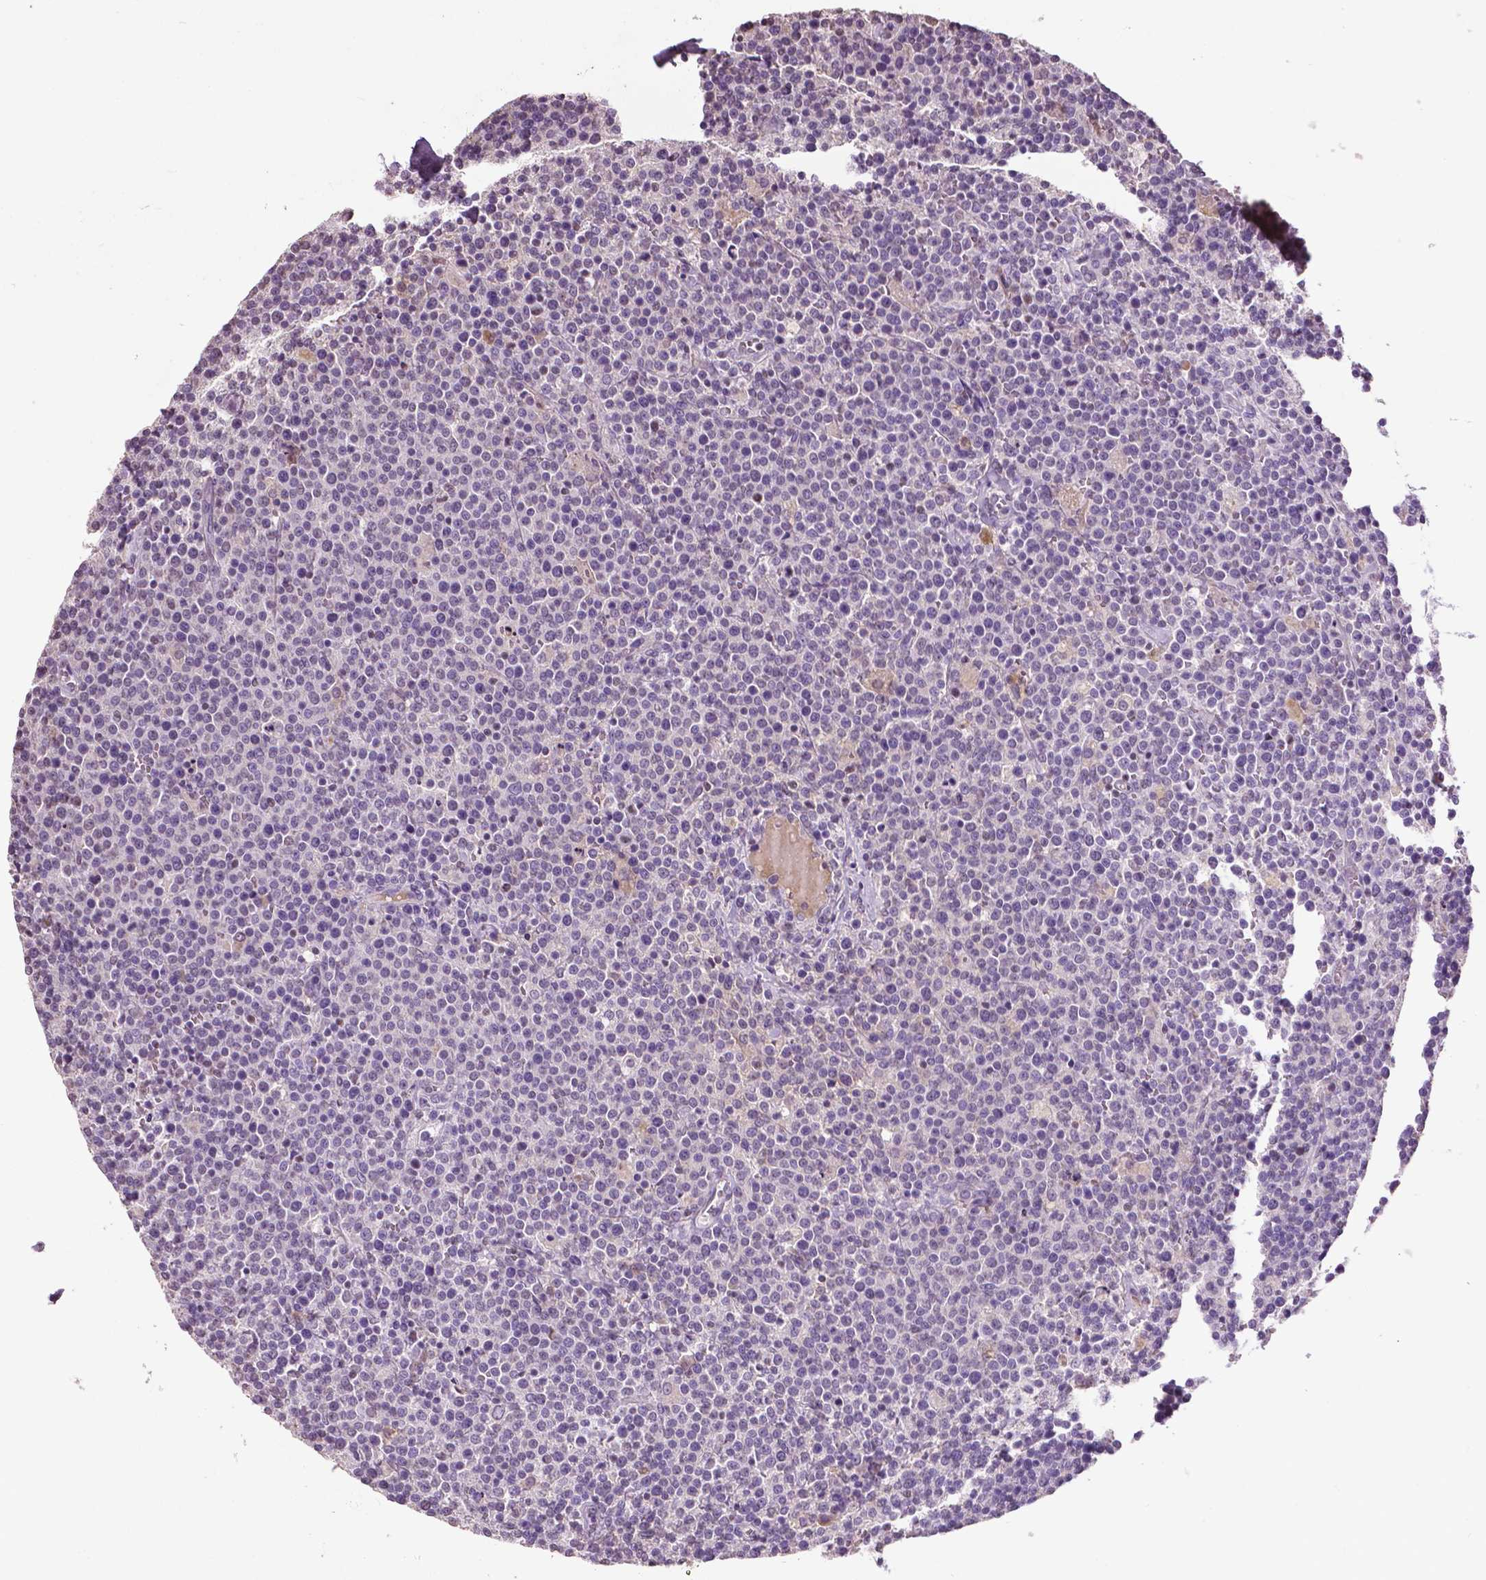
{"staining": {"intensity": "negative", "quantity": "none", "location": "none"}, "tissue": "lymphoma", "cell_type": "Tumor cells", "image_type": "cancer", "snomed": [{"axis": "morphology", "description": "Malignant lymphoma, non-Hodgkin's type, High grade"}, {"axis": "topography", "description": "Lymph node"}], "caption": "DAB (3,3'-diaminobenzidine) immunohistochemical staining of lymphoma demonstrates no significant positivity in tumor cells.", "gene": "RUNX3", "patient": {"sex": "male", "age": 61}}